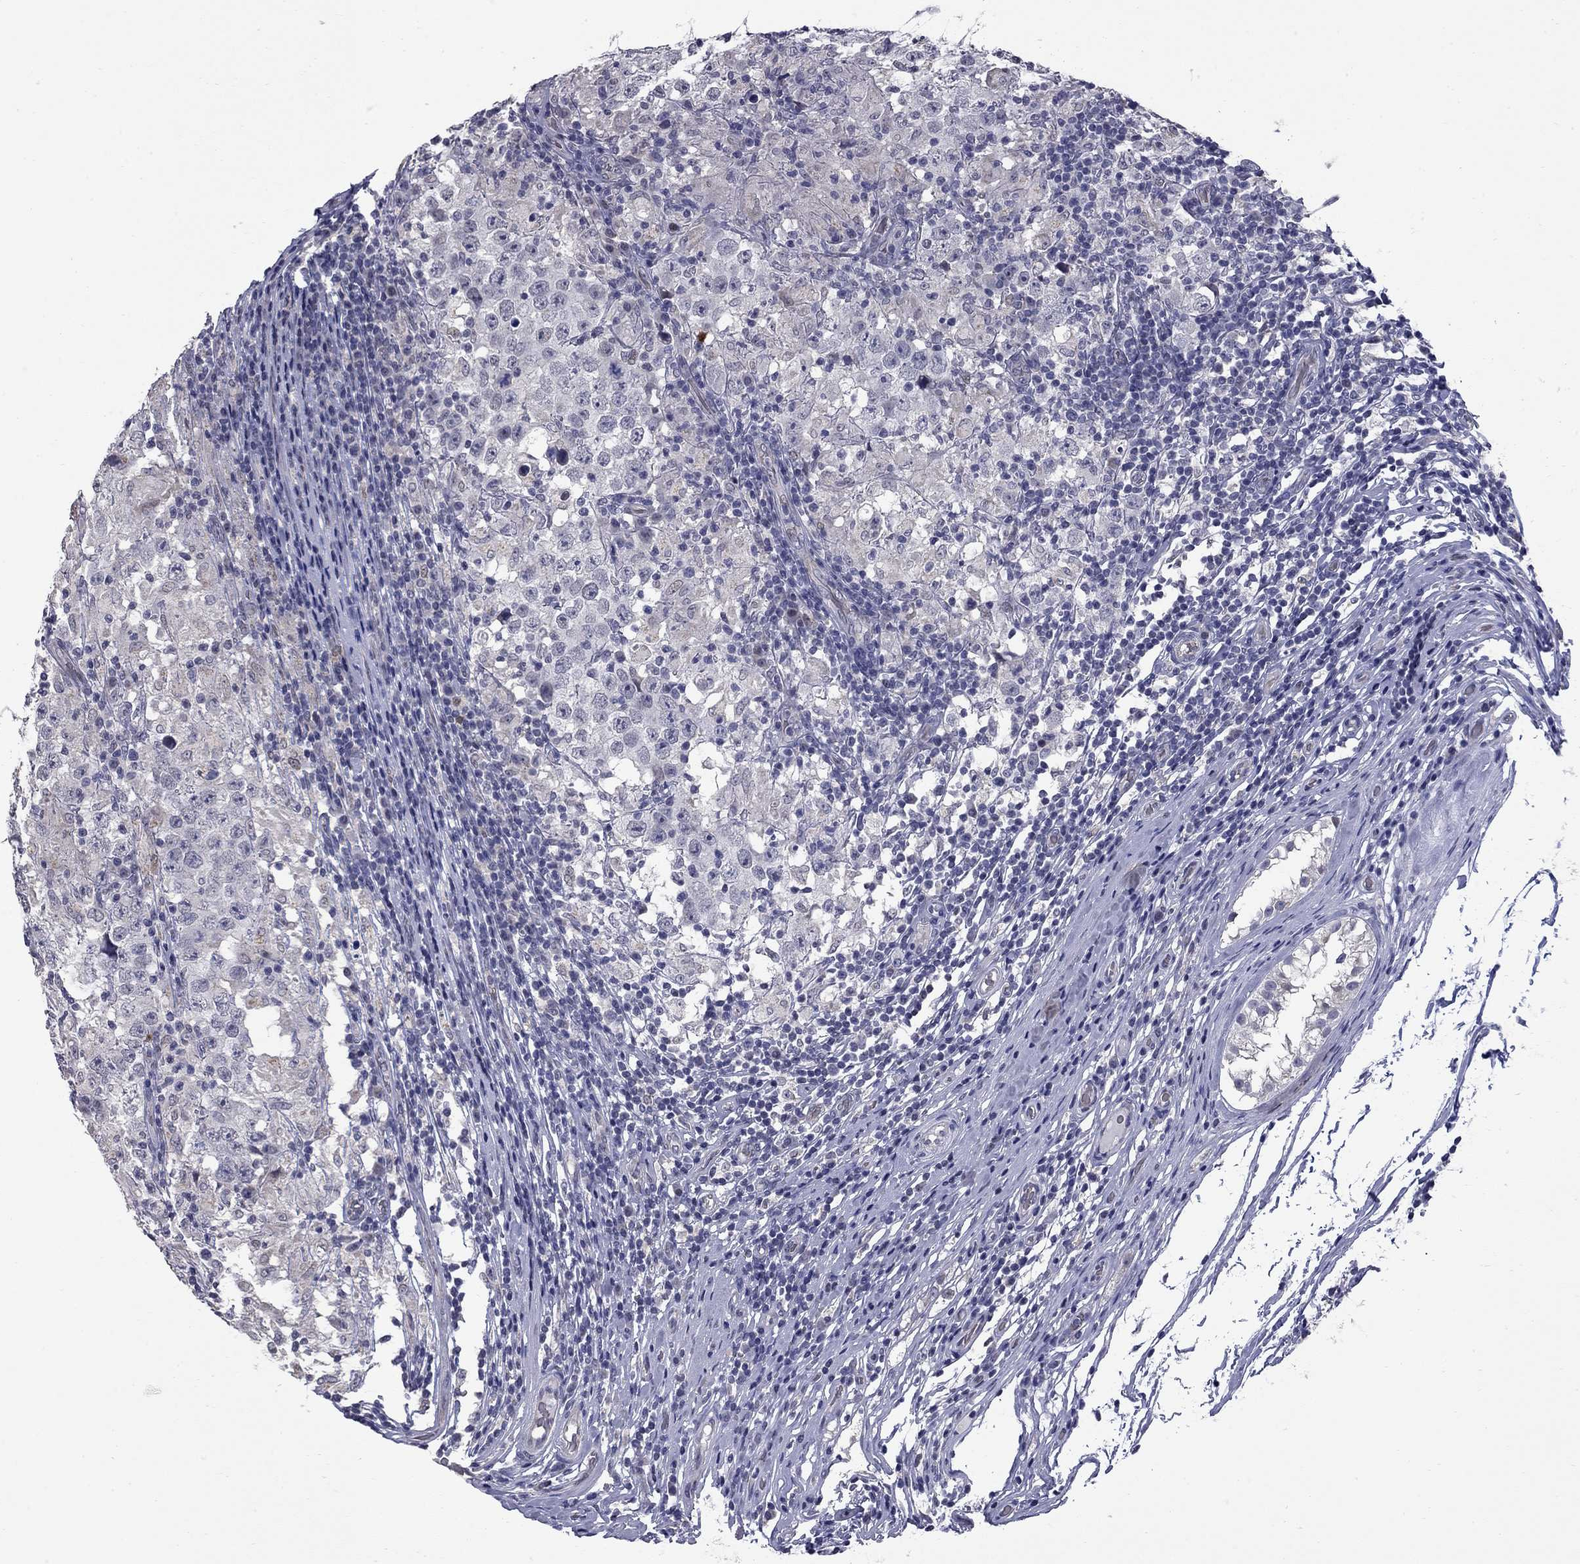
{"staining": {"intensity": "negative", "quantity": "none", "location": "none"}, "tissue": "testis cancer", "cell_type": "Tumor cells", "image_type": "cancer", "snomed": [{"axis": "morphology", "description": "Seminoma, NOS"}, {"axis": "morphology", "description": "Carcinoma, Embryonal, NOS"}, {"axis": "topography", "description": "Testis"}], "caption": "This is a photomicrograph of immunohistochemistry staining of testis cancer (seminoma), which shows no expression in tumor cells. (DAB immunohistochemistry visualized using brightfield microscopy, high magnification).", "gene": "HTR4", "patient": {"sex": "male", "age": 41}}